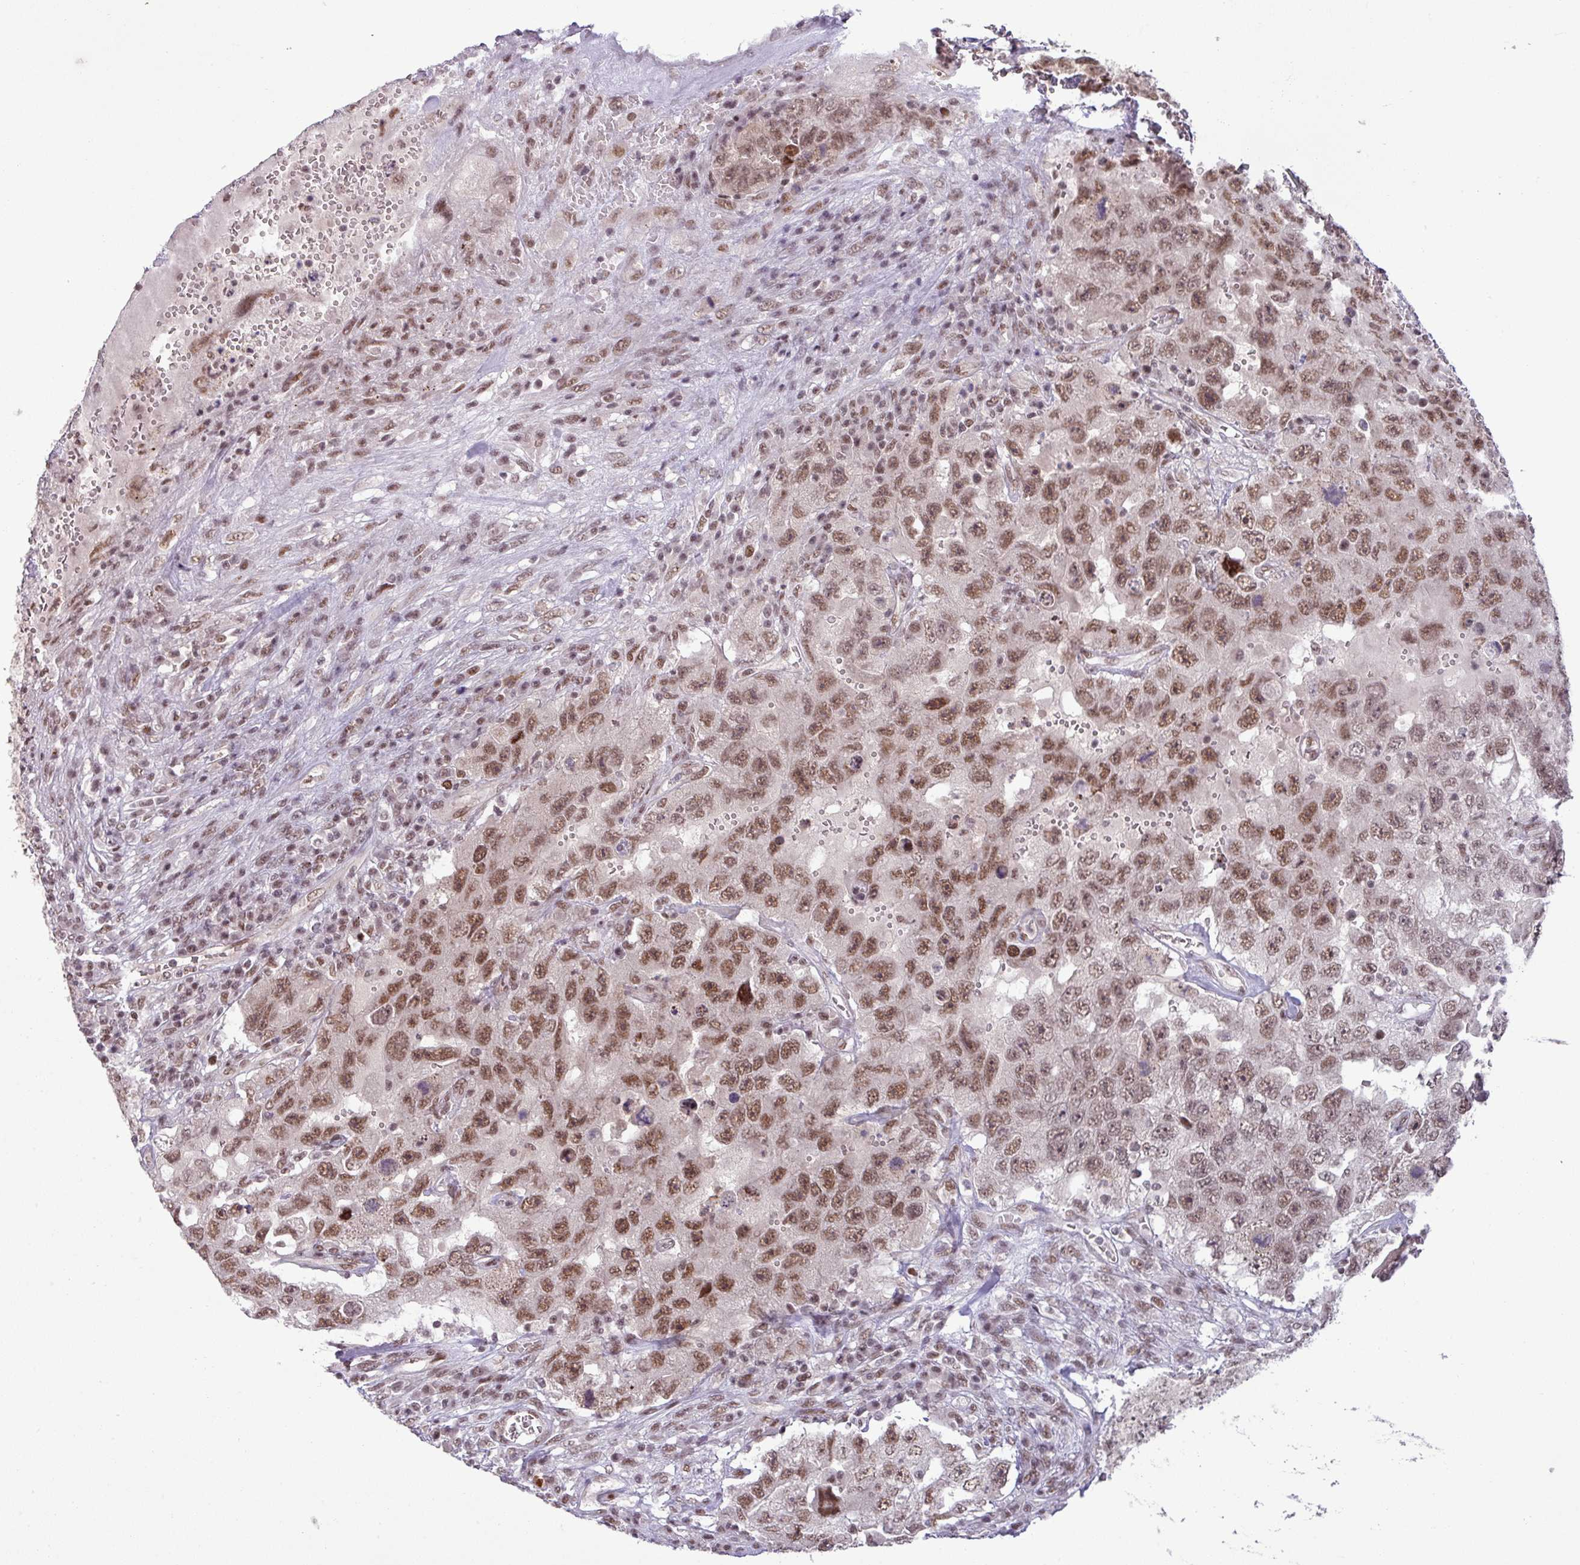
{"staining": {"intensity": "moderate", "quantity": ">75%", "location": "nuclear"}, "tissue": "testis cancer", "cell_type": "Tumor cells", "image_type": "cancer", "snomed": [{"axis": "morphology", "description": "Carcinoma, Embryonal, NOS"}, {"axis": "topography", "description": "Testis"}], "caption": "Human testis cancer (embryonal carcinoma) stained with a brown dye displays moderate nuclear positive staining in approximately >75% of tumor cells.", "gene": "PTPN20", "patient": {"sex": "male", "age": 26}}